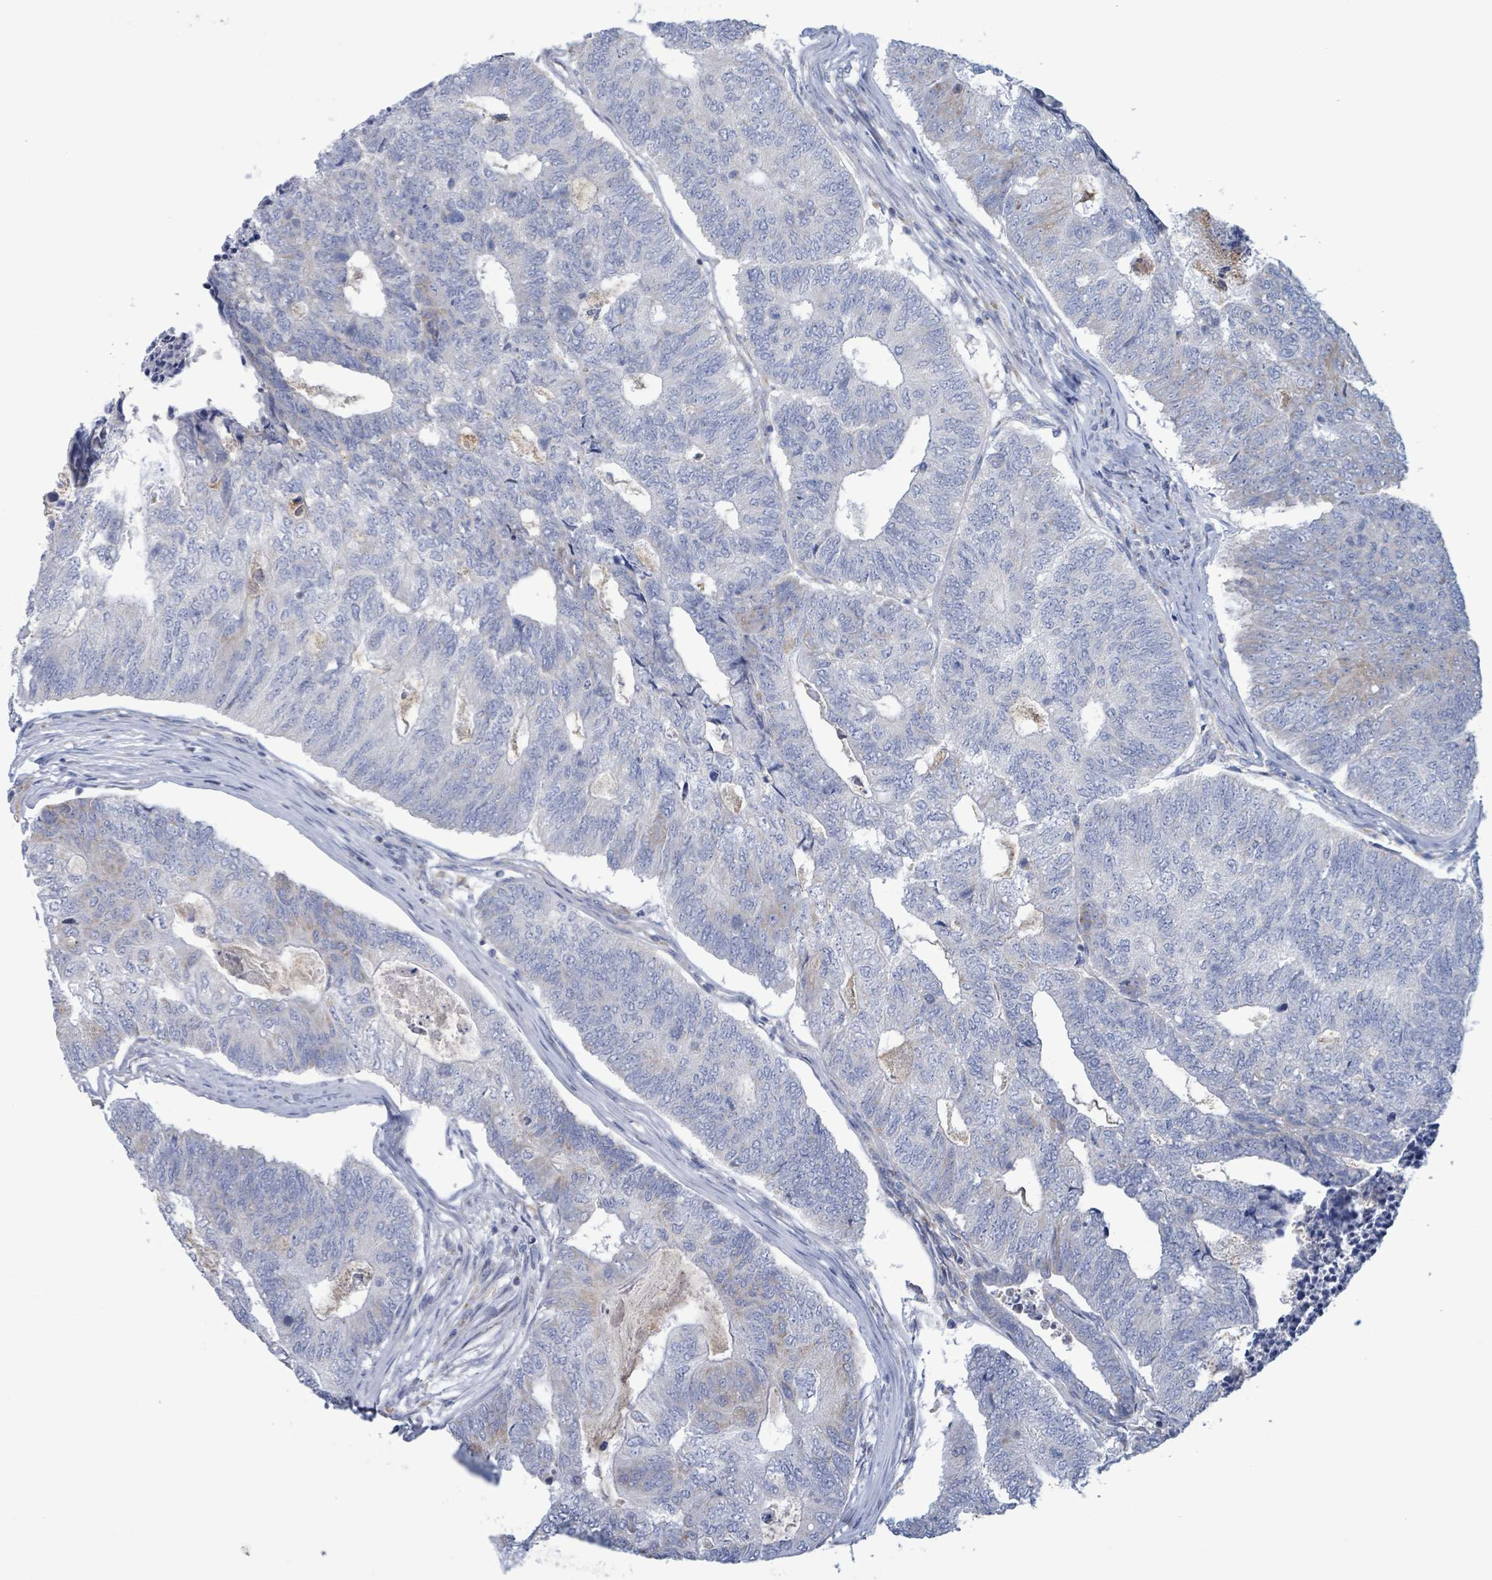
{"staining": {"intensity": "negative", "quantity": "none", "location": "none"}, "tissue": "colorectal cancer", "cell_type": "Tumor cells", "image_type": "cancer", "snomed": [{"axis": "morphology", "description": "Adenocarcinoma, NOS"}, {"axis": "topography", "description": "Colon"}], "caption": "The IHC histopathology image has no significant expression in tumor cells of colorectal cancer (adenocarcinoma) tissue.", "gene": "AKR1C4", "patient": {"sex": "female", "age": 67}}